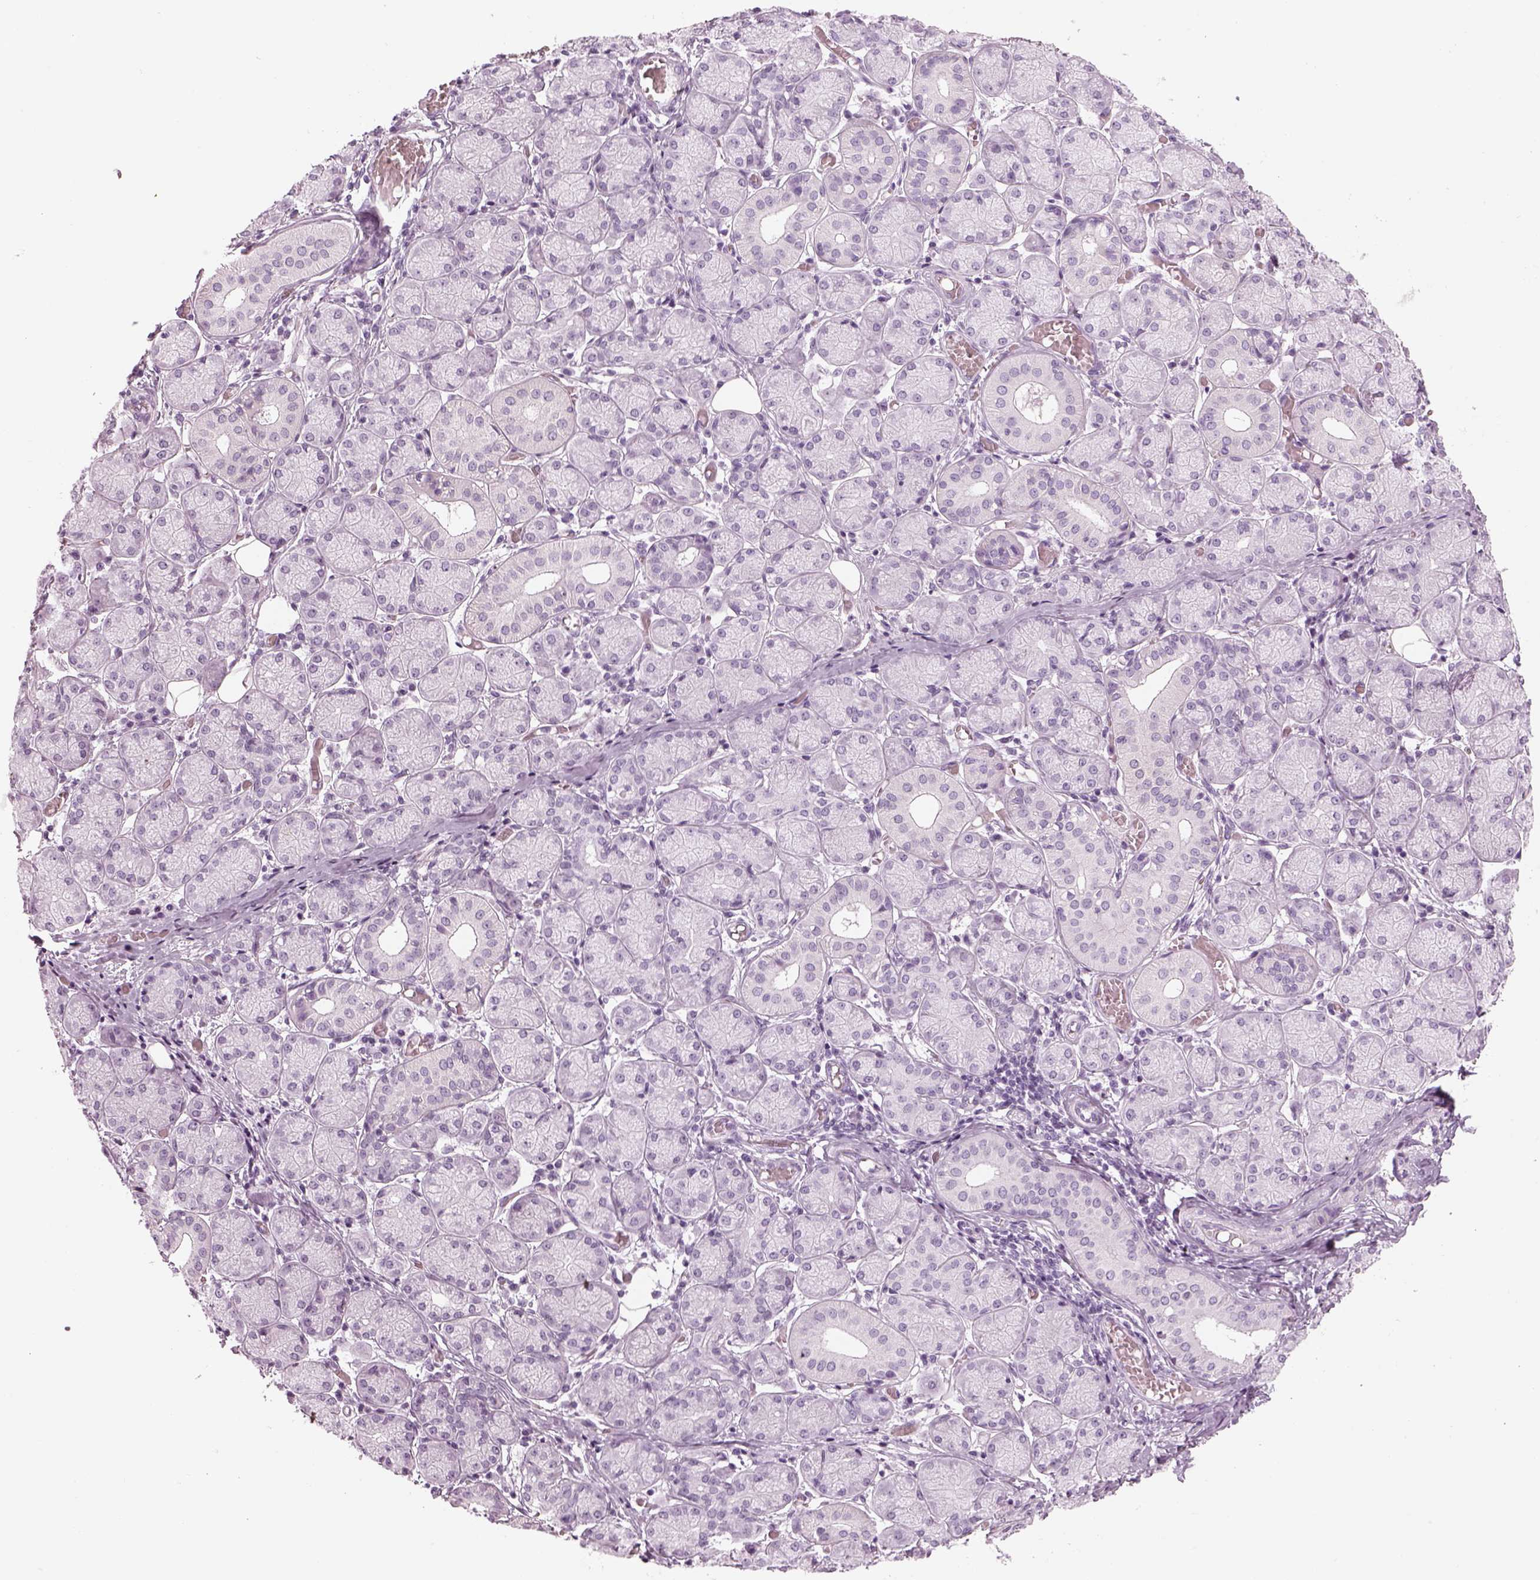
{"staining": {"intensity": "negative", "quantity": "none", "location": "none"}, "tissue": "salivary gland", "cell_type": "Glandular cells", "image_type": "normal", "snomed": [{"axis": "morphology", "description": "Normal tissue, NOS"}, {"axis": "topography", "description": "Salivary gland"}, {"axis": "topography", "description": "Peripheral nerve tissue"}], "caption": "Salivary gland stained for a protein using IHC reveals no positivity glandular cells.", "gene": "SAG", "patient": {"sex": "female", "age": 24}}